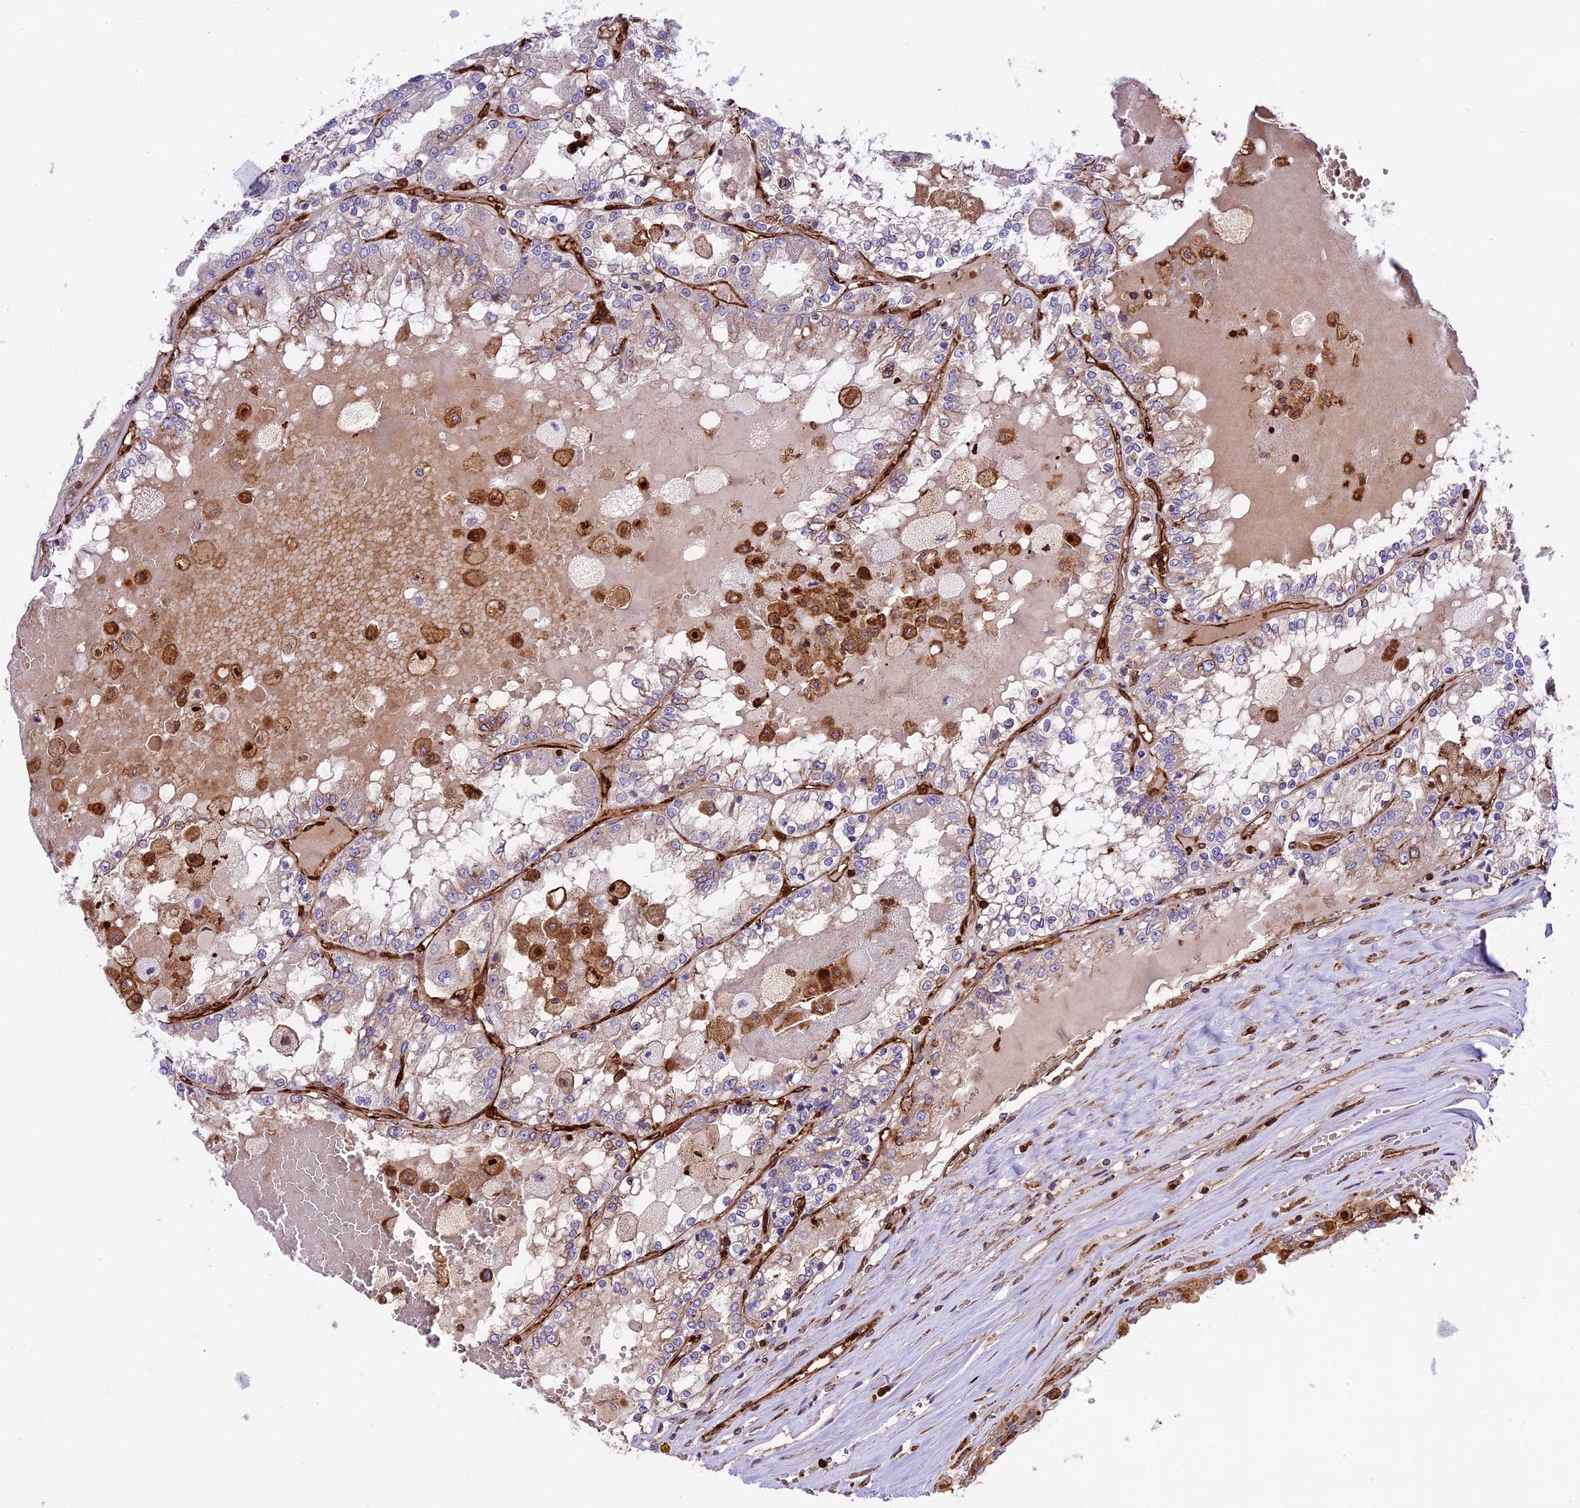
{"staining": {"intensity": "negative", "quantity": "none", "location": "none"}, "tissue": "renal cancer", "cell_type": "Tumor cells", "image_type": "cancer", "snomed": [{"axis": "morphology", "description": "Adenocarcinoma, NOS"}, {"axis": "topography", "description": "Kidney"}], "caption": "Renal cancer (adenocarcinoma) stained for a protein using immunohistochemistry (IHC) displays no expression tumor cells.", "gene": "CD99L2", "patient": {"sex": "female", "age": 56}}